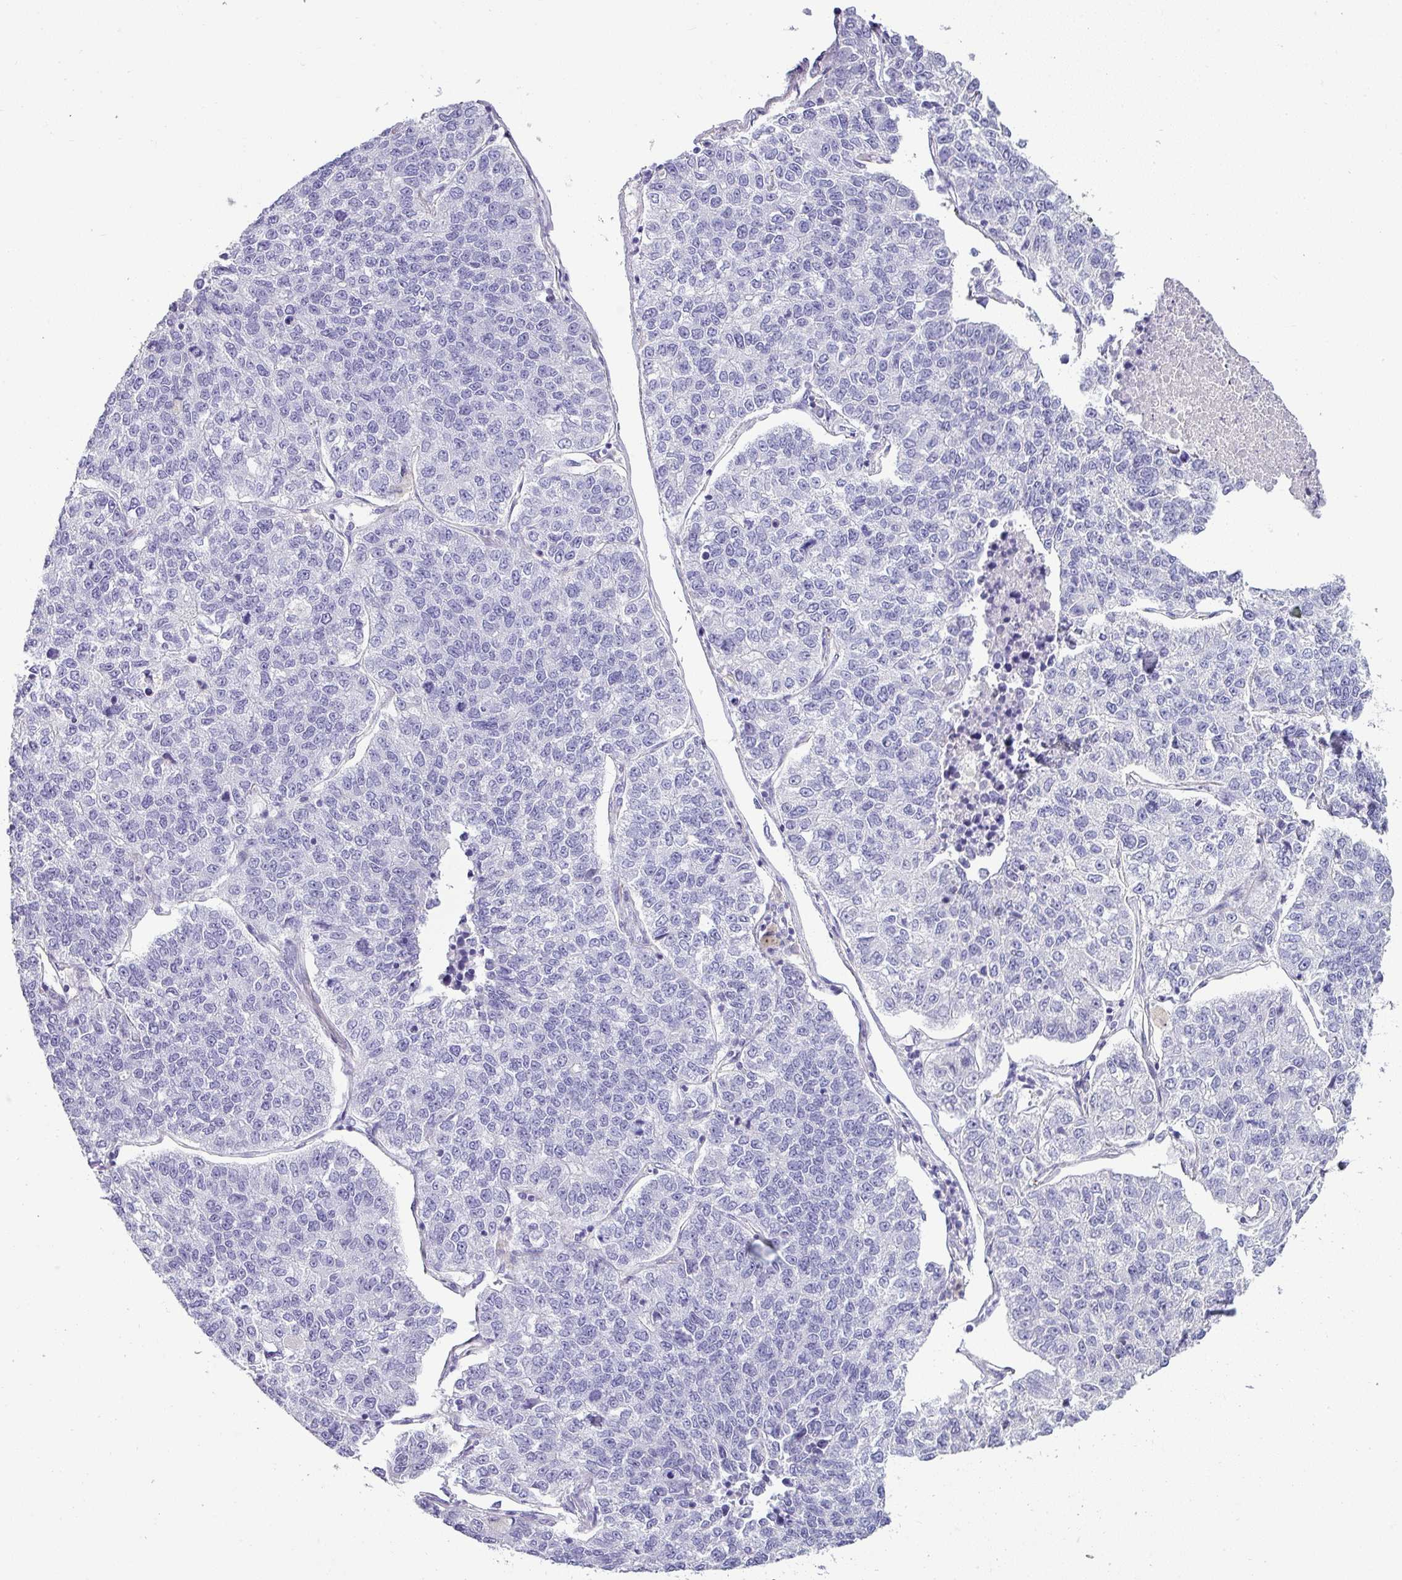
{"staining": {"intensity": "negative", "quantity": "none", "location": "none"}, "tissue": "lung cancer", "cell_type": "Tumor cells", "image_type": "cancer", "snomed": [{"axis": "morphology", "description": "Adenocarcinoma, NOS"}, {"axis": "topography", "description": "Lung"}], "caption": "The immunohistochemistry histopathology image has no significant positivity in tumor cells of lung cancer (adenocarcinoma) tissue.", "gene": "VCX2", "patient": {"sex": "male", "age": 49}}